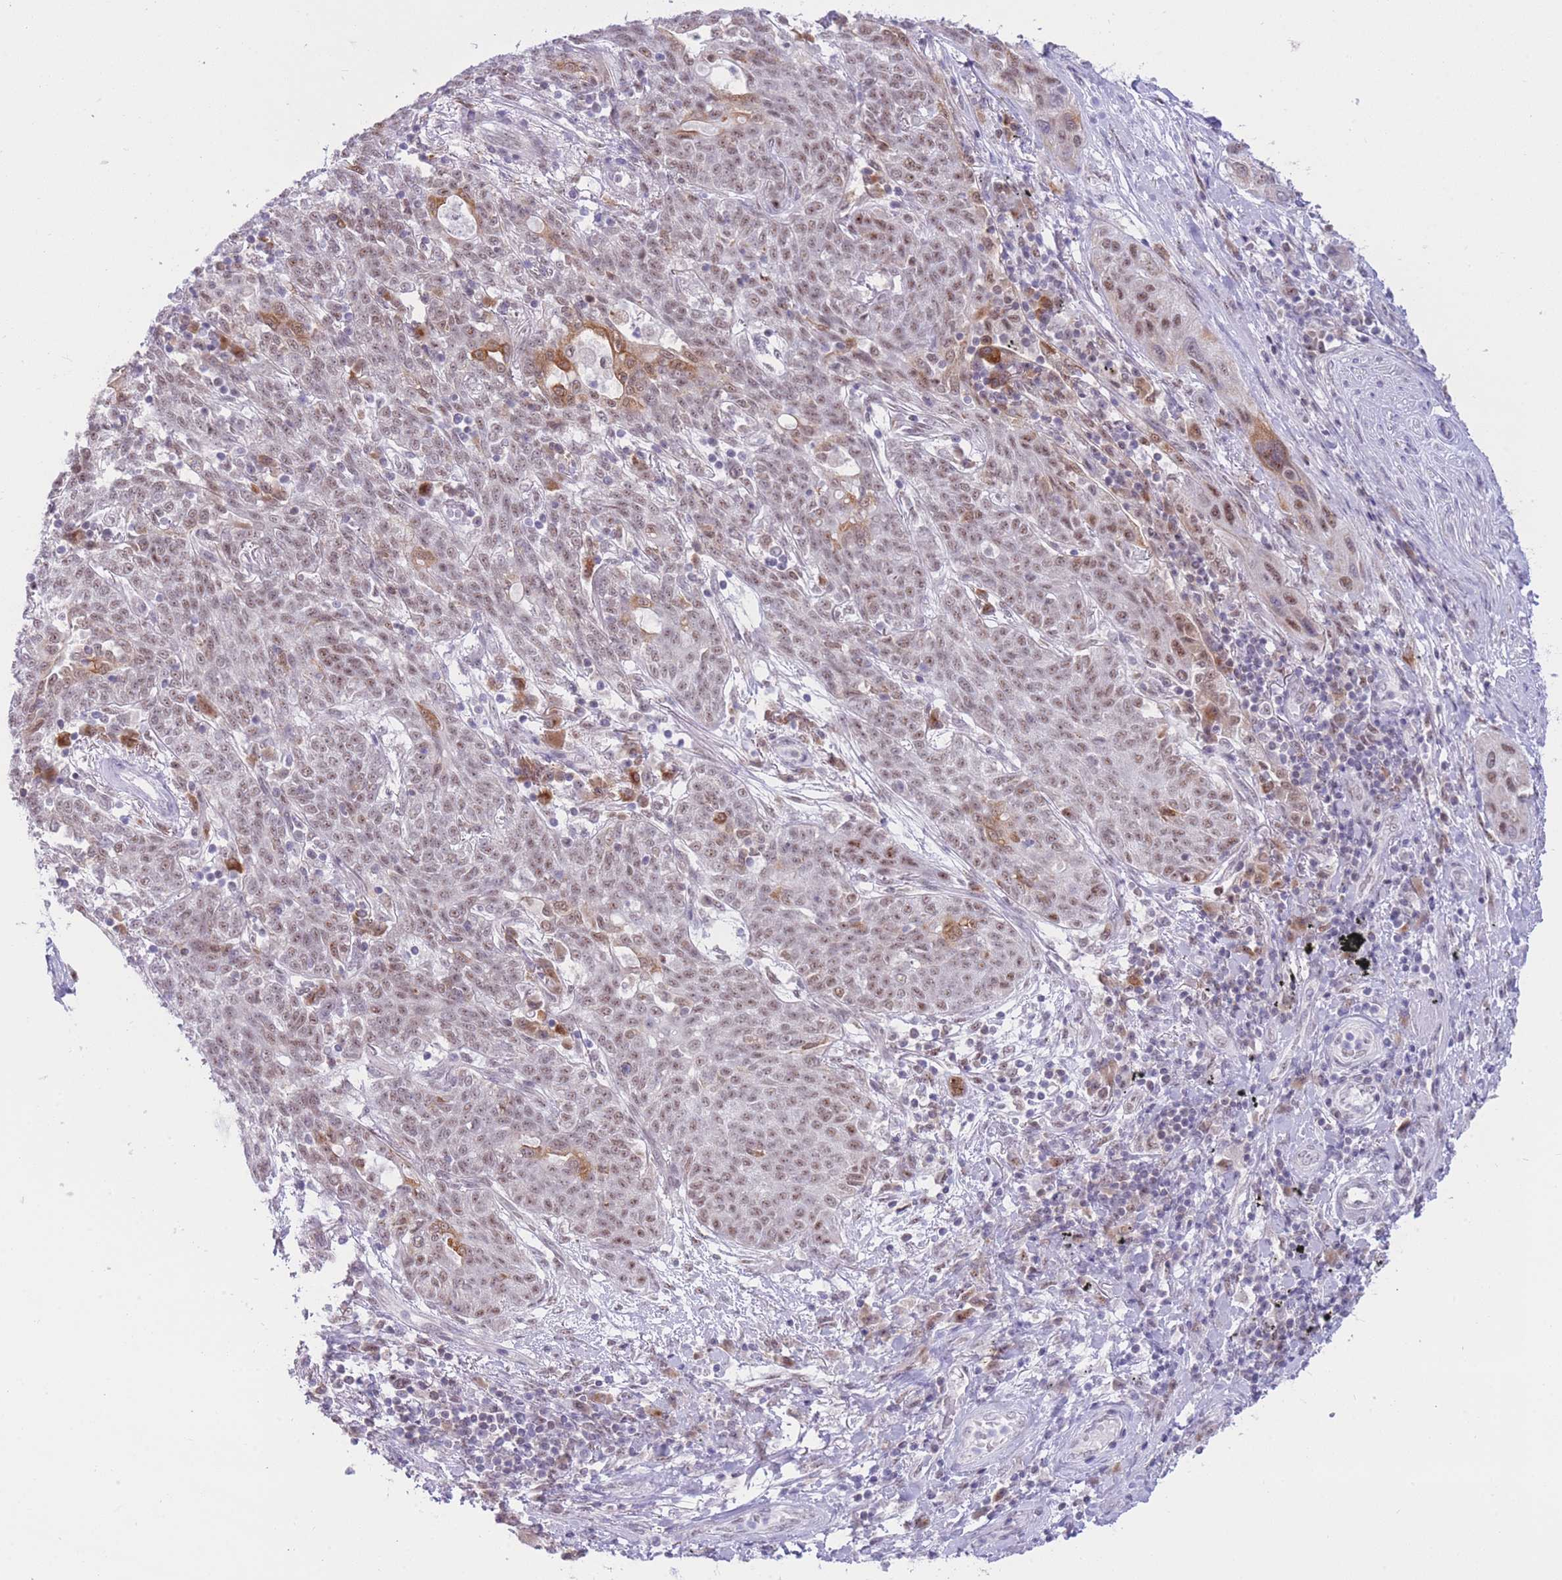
{"staining": {"intensity": "weak", "quantity": ">75%", "location": "nuclear"}, "tissue": "lung cancer", "cell_type": "Tumor cells", "image_type": "cancer", "snomed": [{"axis": "morphology", "description": "Squamous cell carcinoma, NOS"}, {"axis": "topography", "description": "Lung"}], "caption": "A micrograph of lung squamous cell carcinoma stained for a protein shows weak nuclear brown staining in tumor cells. The staining is performed using DAB brown chromogen to label protein expression. The nuclei are counter-stained blue using hematoxylin.", "gene": "CYP2B6", "patient": {"sex": "female", "age": 70}}